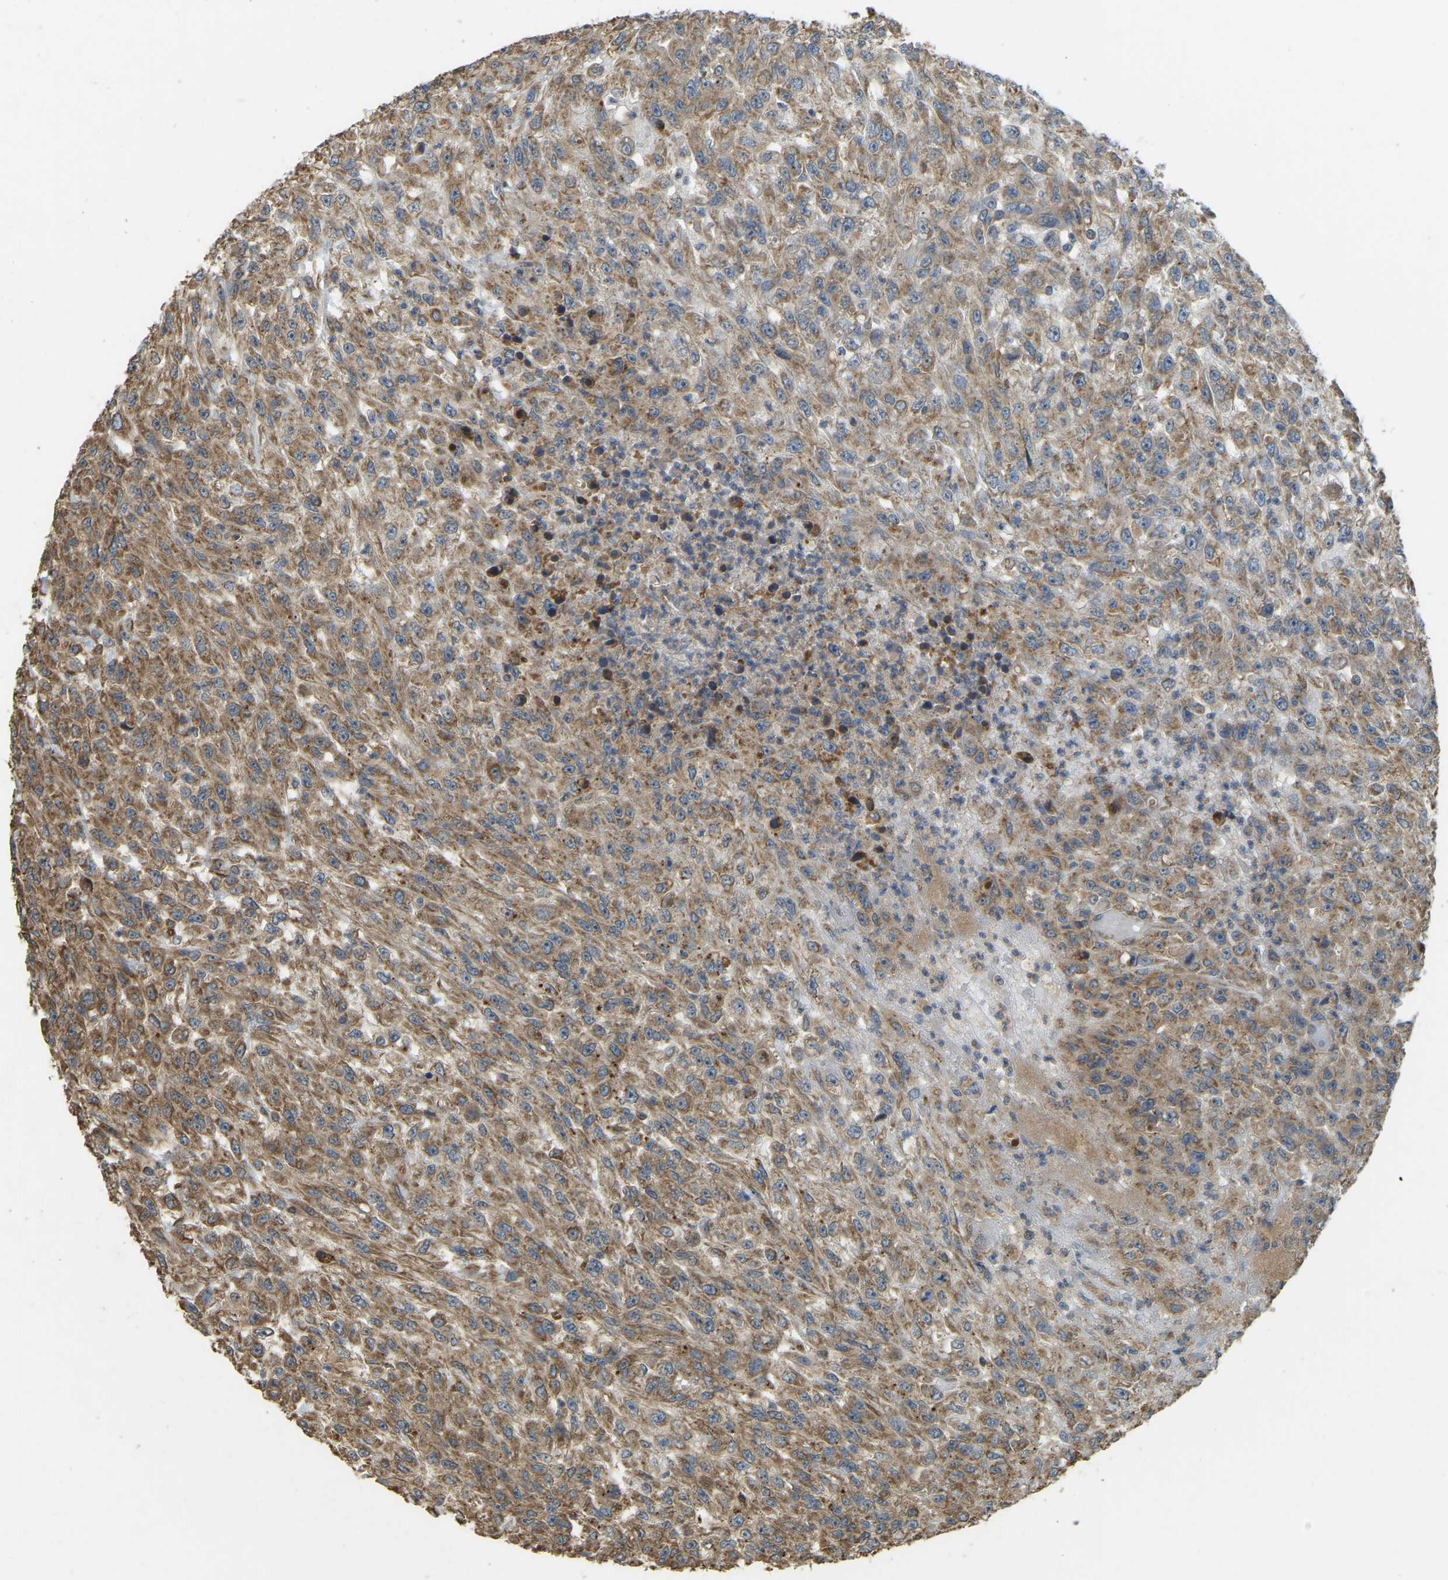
{"staining": {"intensity": "moderate", "quantity": ">75%", "location": "cytoplasmic/membranous"}, "tissue": "urothelial cancer", "cell_type": "Tumor cells", "image_type": "cancer", "snomed": [{"axis": "morphology", "description": "Urothelial carcinoma, High grade"}, {"axis": "topography", "description": "Urinary bladder"}], "caption": "Urothelial cancer was stained to show a protein in brown. There is medium levels of moderate cytoplasmic/membranous expression in about >75% of tumor cells.", "gene": "GNG2", "patient": {"sex": "male", "age": 46}}